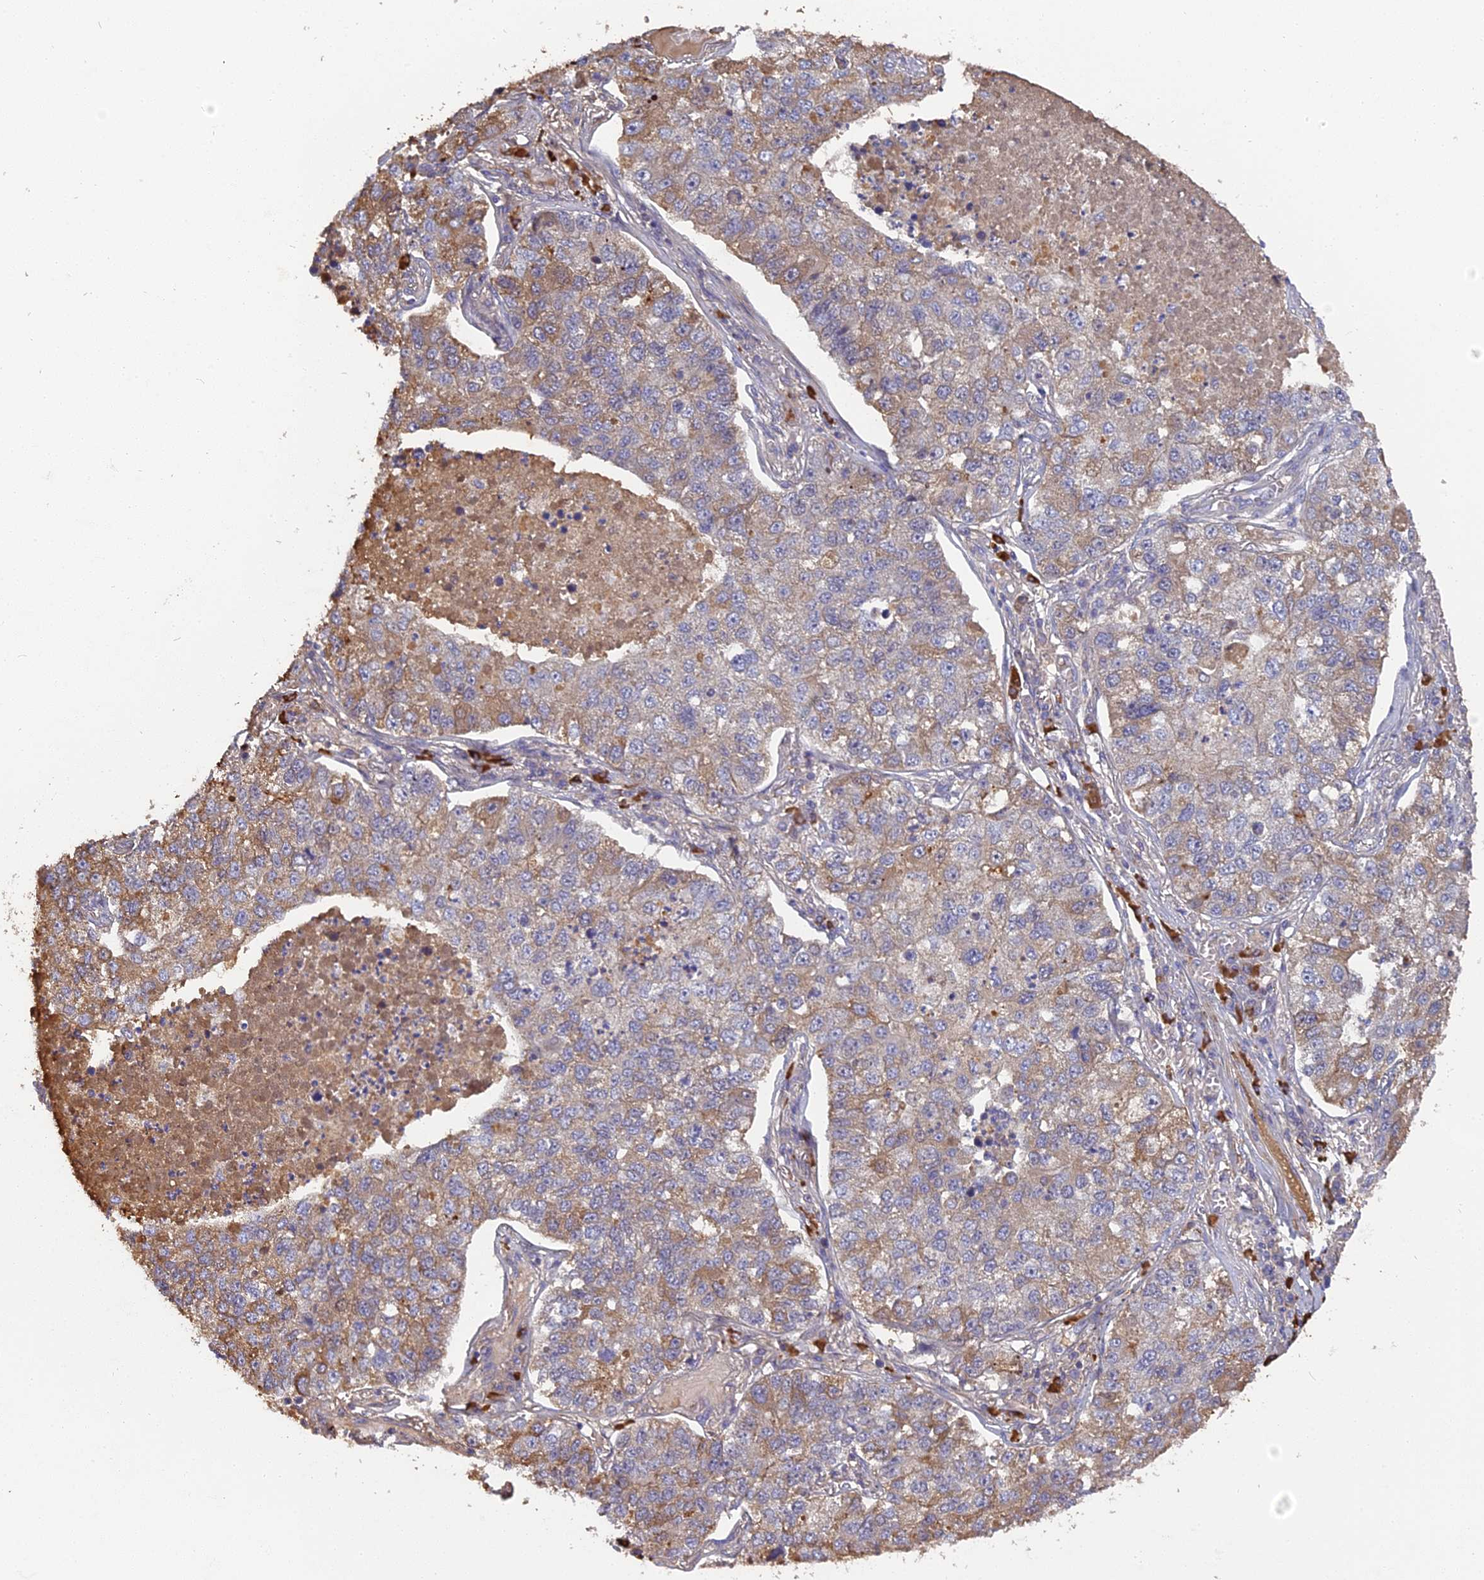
{"staining": {"intensity": "moderate", "quantity": "25%-75%", "location": "cytoplasmic/membranous"}, "tissue": "lung cancer", "cell_type": "Tumor cells", "image_type": "cancer", "snomed": [{"axis": "morphology", "description": "Adenocarcinoma, NOS"}, {"axis": "topography", "description": "Lung"}], "caption": "Moderate cytoplasmic/membranous protein staining is identified in approximately 25%-75% of tumor cells in lung cancer (adenocarcinoma). The staining was performed using DAB (3,3'-diaminobenzidine), with brown indicating positive protein expression. Nuclei are stained blue with hematoxylin.", "gene": "ERMAP", "patient": {"sex": "male", "age": 49}}